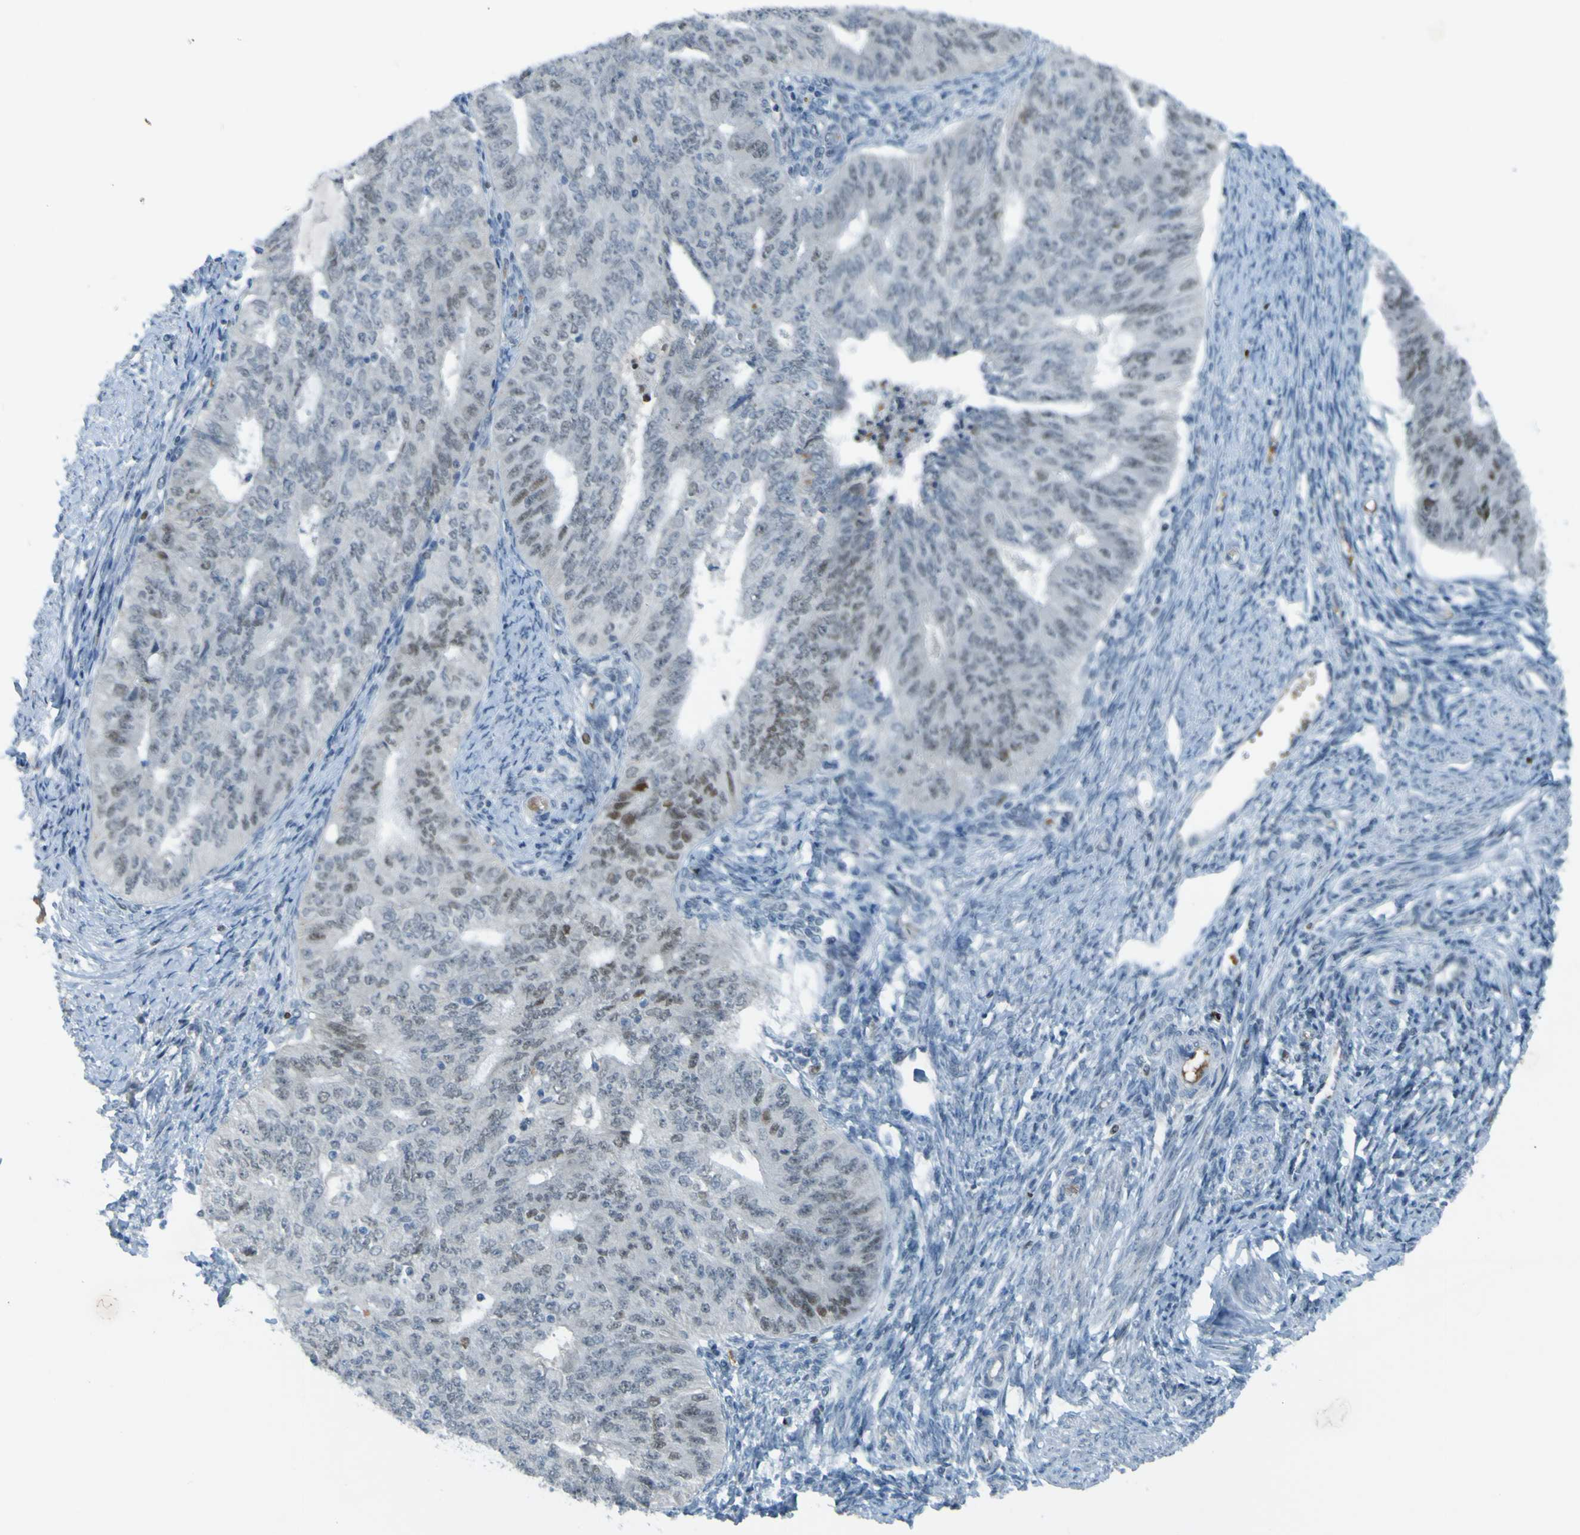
{"staining": {"intensity": "negative", "quantity": "none", "location": "none"}, "tissue": "endometrial cancer", "cell_type": "Tumor cells", "image_type": "cancer", "snomed": [{"axis": "morphology", "description": "Adenocarcinoma, NOS"}, {"axis": "topography", "description": "Endometrium"}], "caption": "The micrograph displays no staining of tumor cells in endometrial cancer (adenocarcinoma). Nuclei are stained in blue.", "gene": "USP36", "patient": {"sex": "female", "age": 32}}